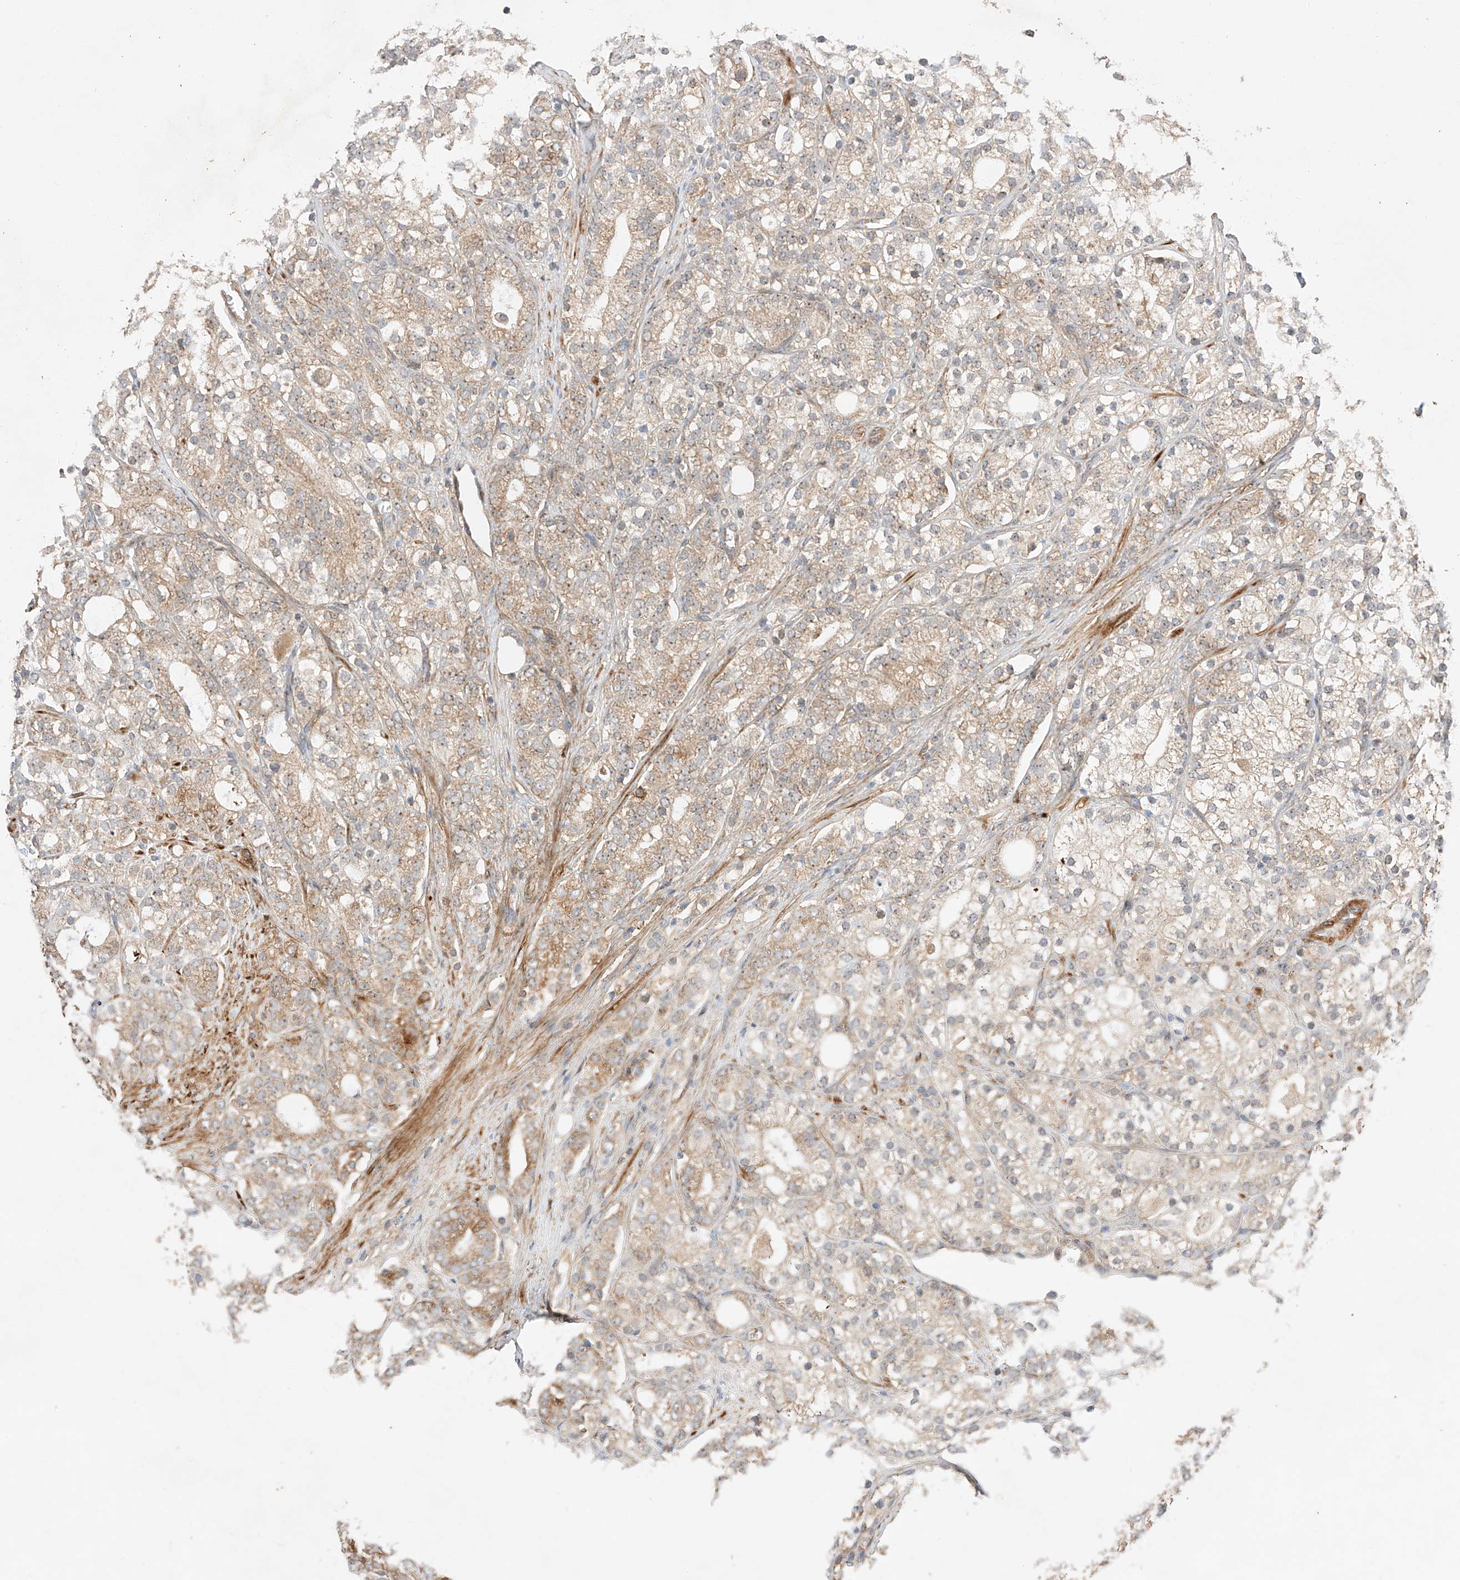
{"staining": {"intensity": "moderate", "quantity": ">75%", "location": "cytoplasmic/membranous"}, "tissue": "prostate cancer", "cell_type": "Tumor cells", "image_type": "cancer", "snomed": [{"axis": "morphology", "description": "Adenocarcinoma, High grade"}, {"axis": "topography", "description": "Prostate"}], "caption": "Adenocarcinoma (high-grade) (prostate) stained with IHC displays moderate cytoplasmic/membranous expression in approximately >75% of tumor cells. (DAB IHC, brown staining for protein, blue staining for nuclei).", "gene": "RAB23", "patient": {"sex": "male", "age": 57}}